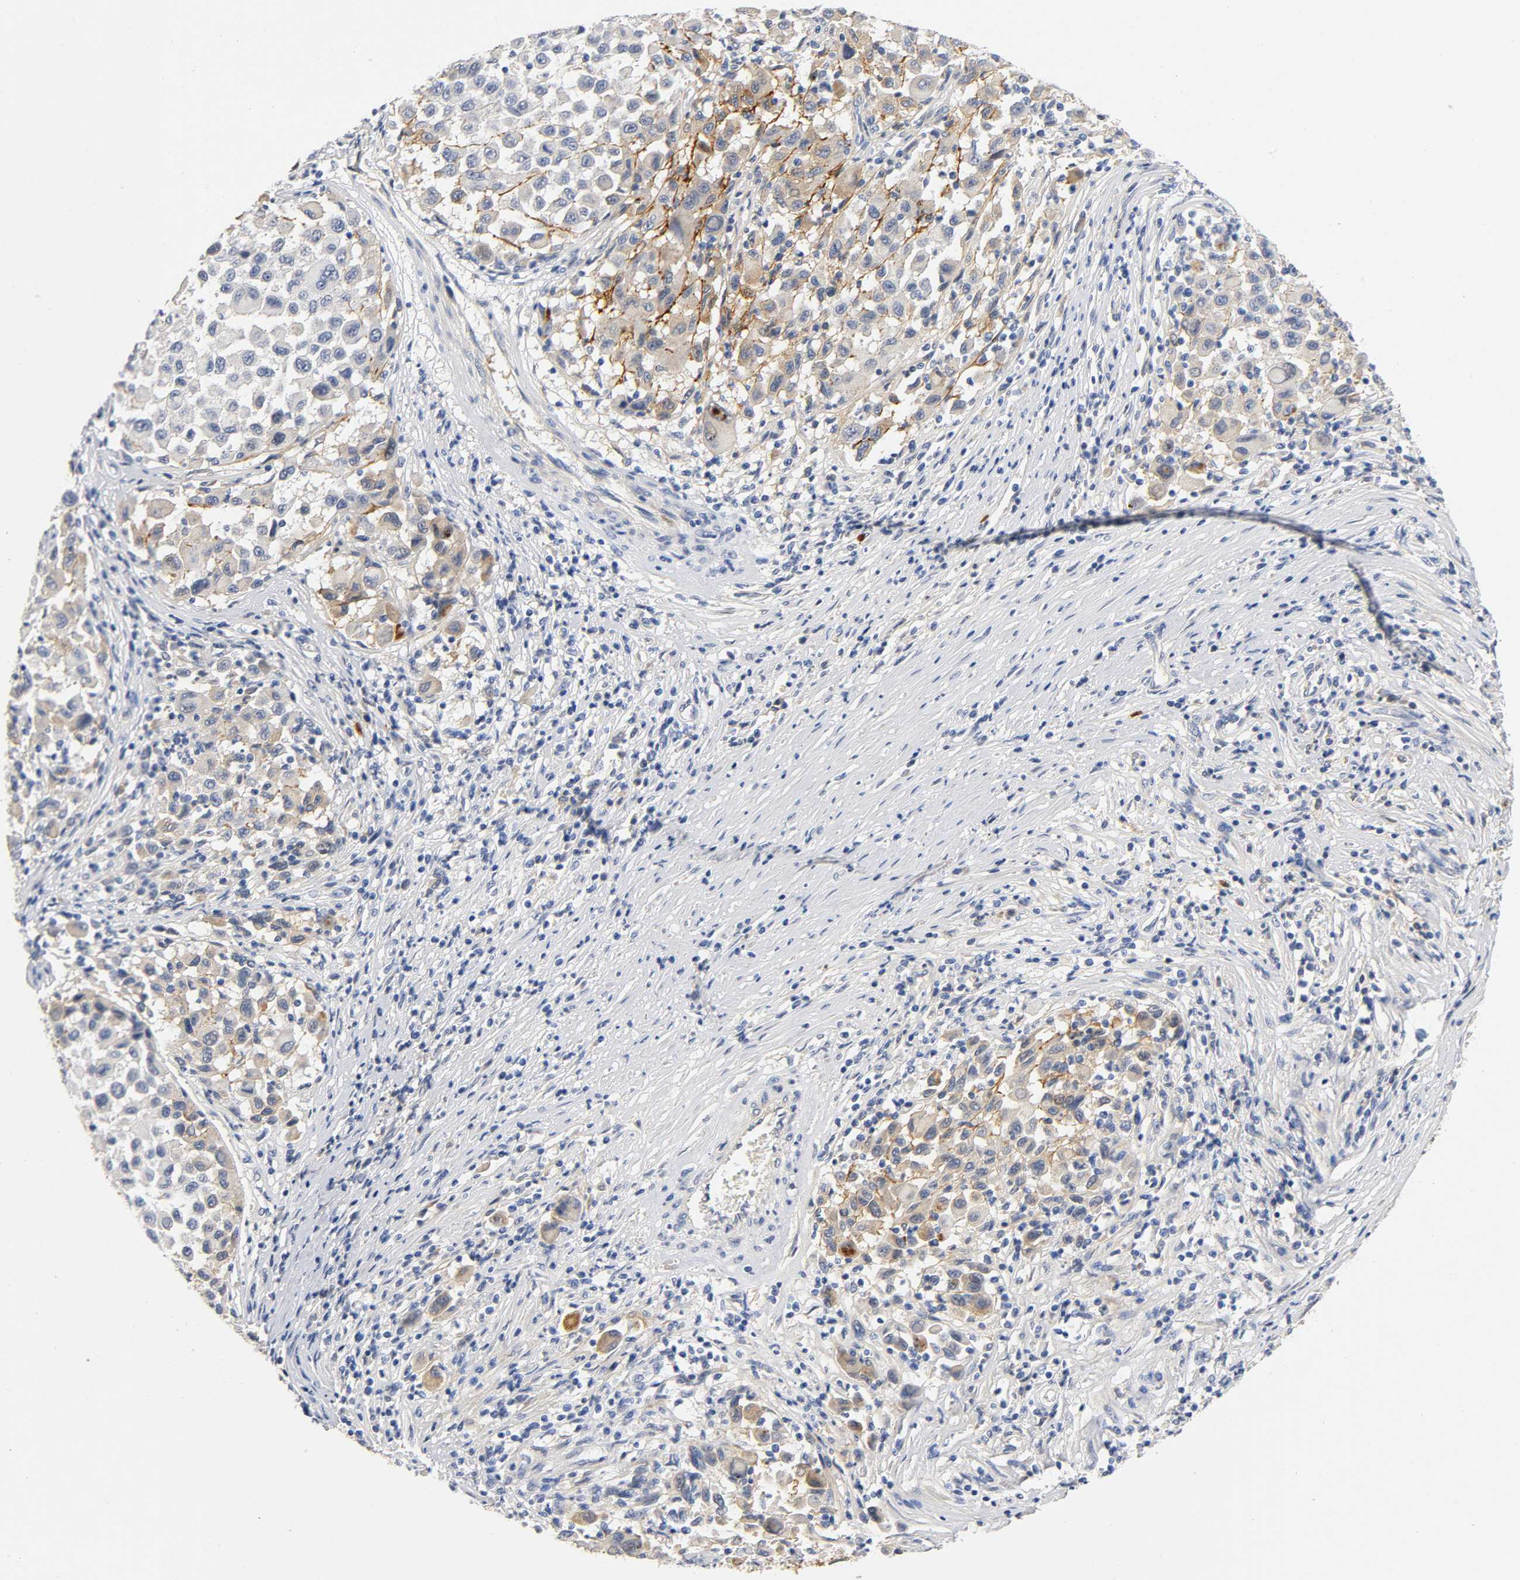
{"staining": {"intensity": "moderate", "quantity": "25%-75%", "location": "cytoplasmic/membranous"}, "tissue": "melanoma", "cell_type": "Tumor cells", "image_type": "cancer", "snomed": [{"axis": "morphology", "description": "Malignant melanoma, Metastatic site"}, {"axis": "topography", "description": "Lymph node"}], "caption": "This photomicrograph demonstrates immunohistochemistry (IHC) staining of human melanoma, with medium moderate cytoplasmic/membranous expression in approximately 25%-75% of tumor cells.", "gene": "TNC", "patient": {"sex": "male", "age": 61}}